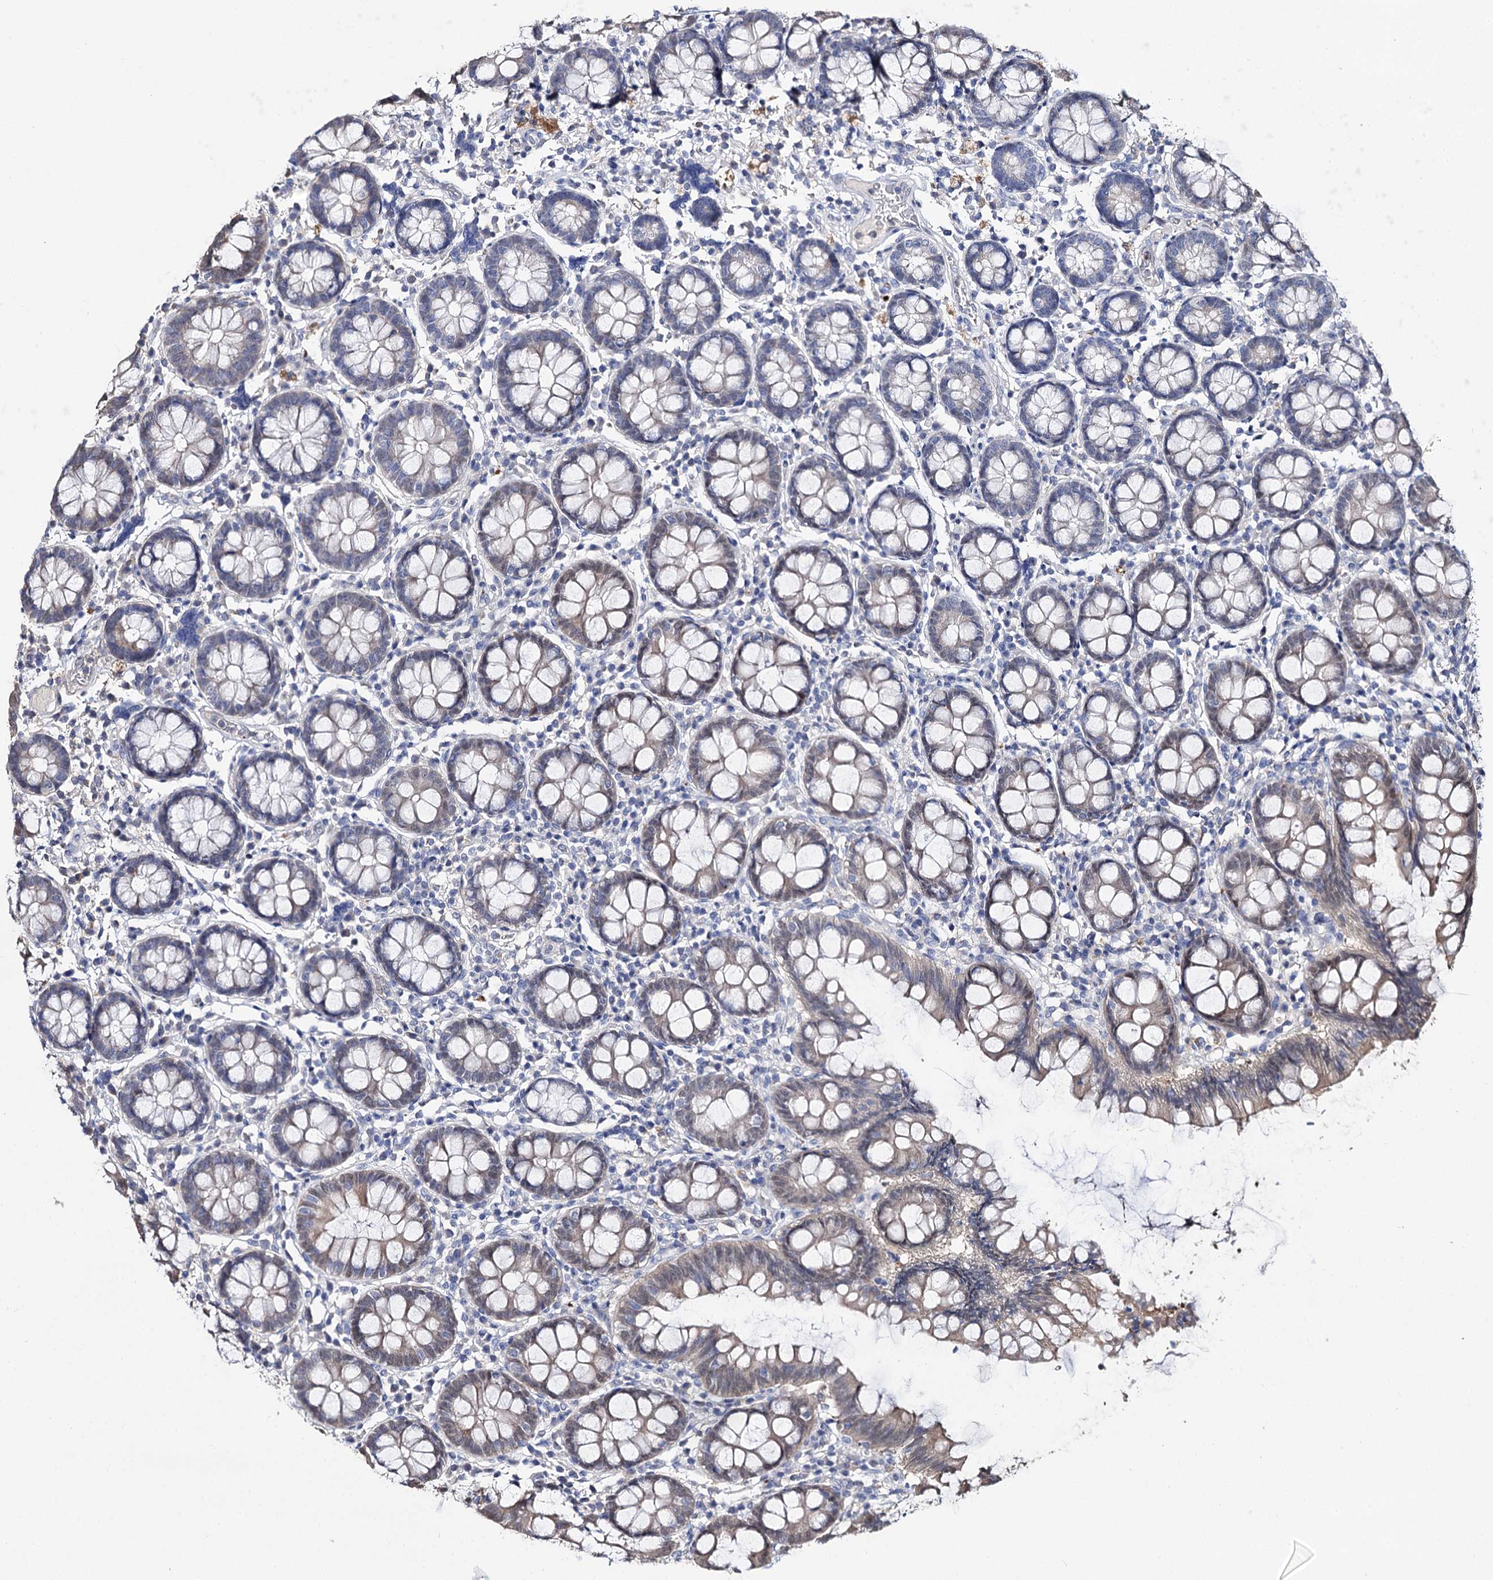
{"staining": {"intensity": "weak", "quantity": "25%-75%", "location": "cytoplasmic/membranous"}, "tissue": "colon", "cell_type": "Endothelial cells", "image_type": "normal", "snomed": [{"axis": "morphology", "description": "Normal tissue, NOS"}, {"axis": "topography", "description": "Colon"}], "caption": "Normal colon was stained to show a protein in brown. There is low levels of weak cytoplasmic/membranous expression in about 25%-75% of endothelial cells. (brown staining indicates protein expression, while blue staining denotes nuclei).", "gene": "DNAH6", "patient": {"sex": "female", "age": 79}}